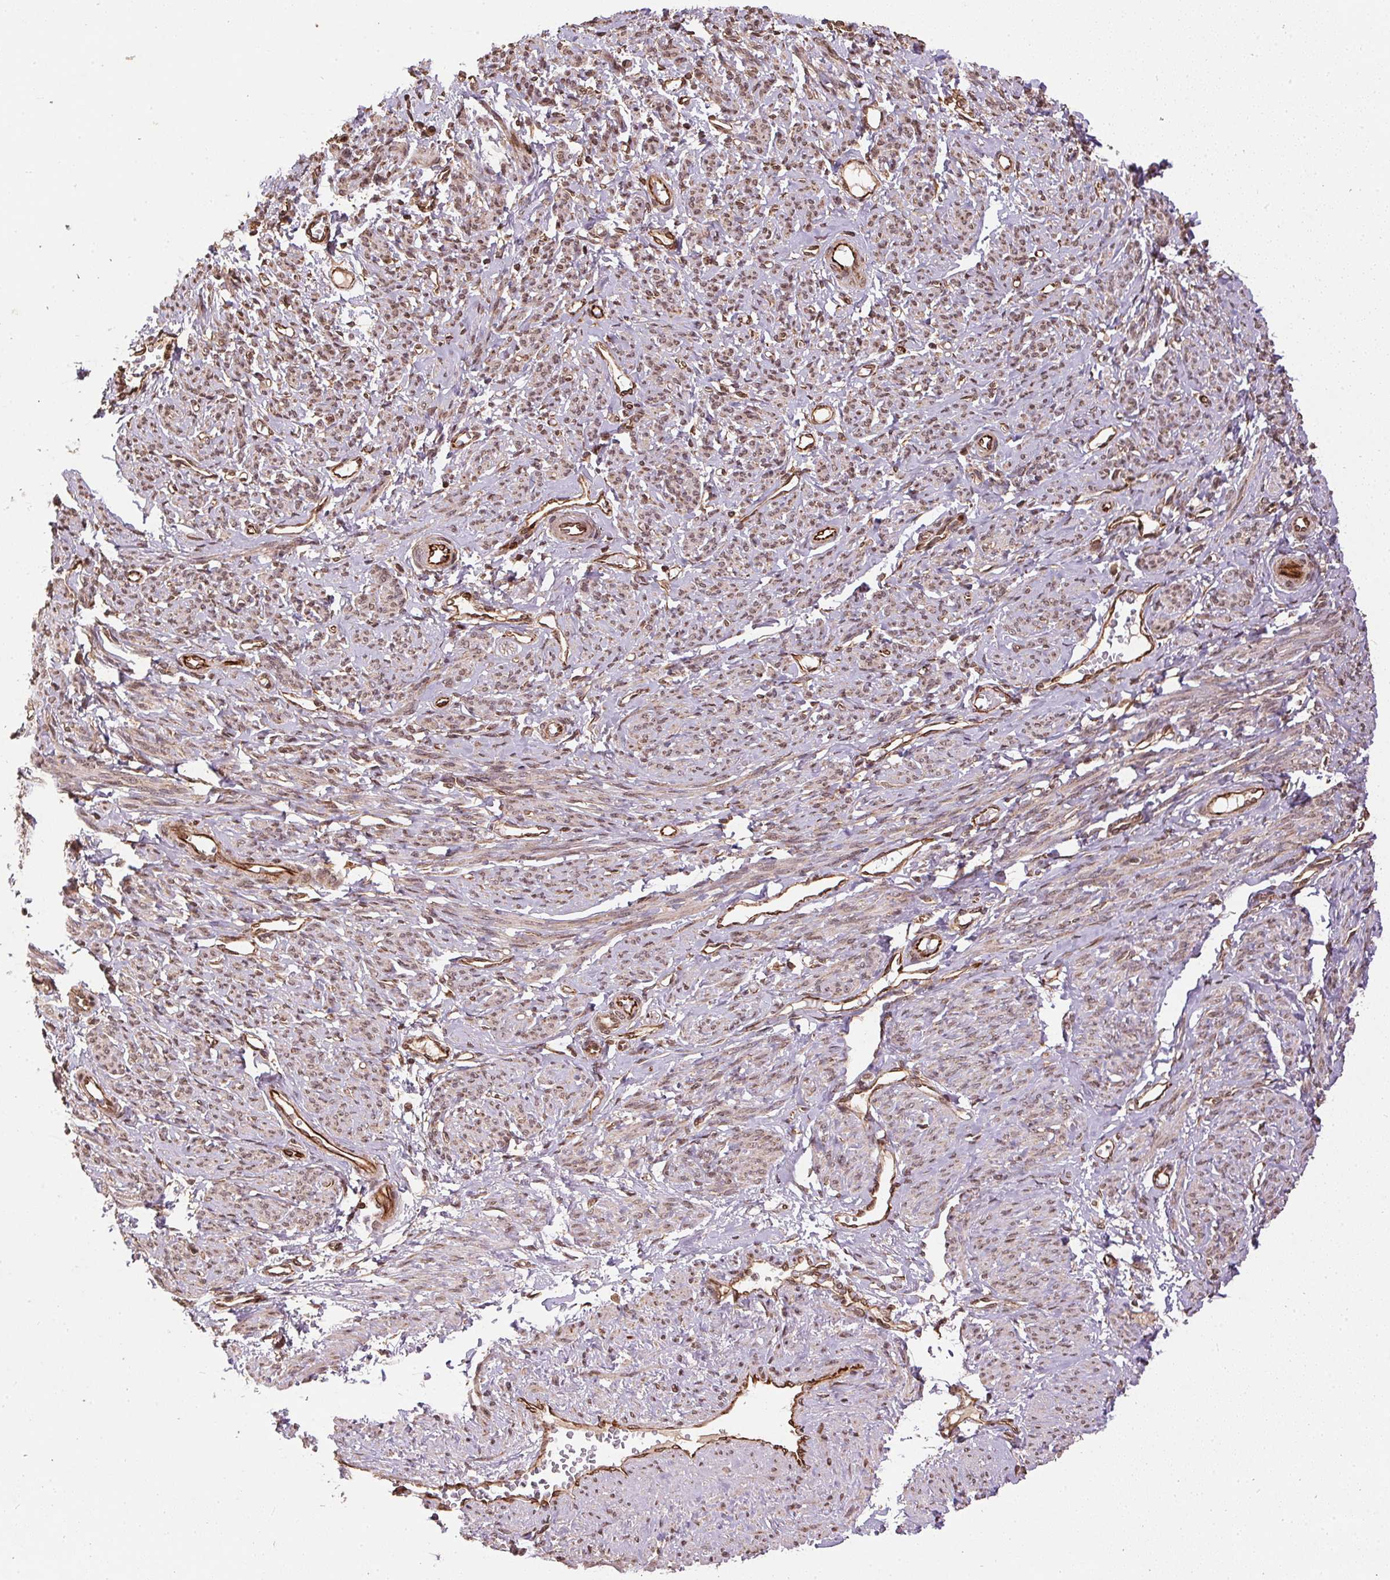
{"staining": {"intensity": "weak", "quantity": ">75%", "location": "cytoplasmic/membranous"}, "tissue": "smooth muscle", "cell_type": "Smooth muscle cells", "image_type": "normal", "snomed": [{"axis": "morphology", "description": "Normal tissue, NOS"}, {"axis": "topography", "description": "Smooth muscle"}], "caption": "Smooth muscle stained for a protein (brown) displays weak cytoplasmic/membranous positive positivity in about >75% of smooth muscle cells.", "gene": "SPRED2", "patient": {"sex": "female", "age": 65}}